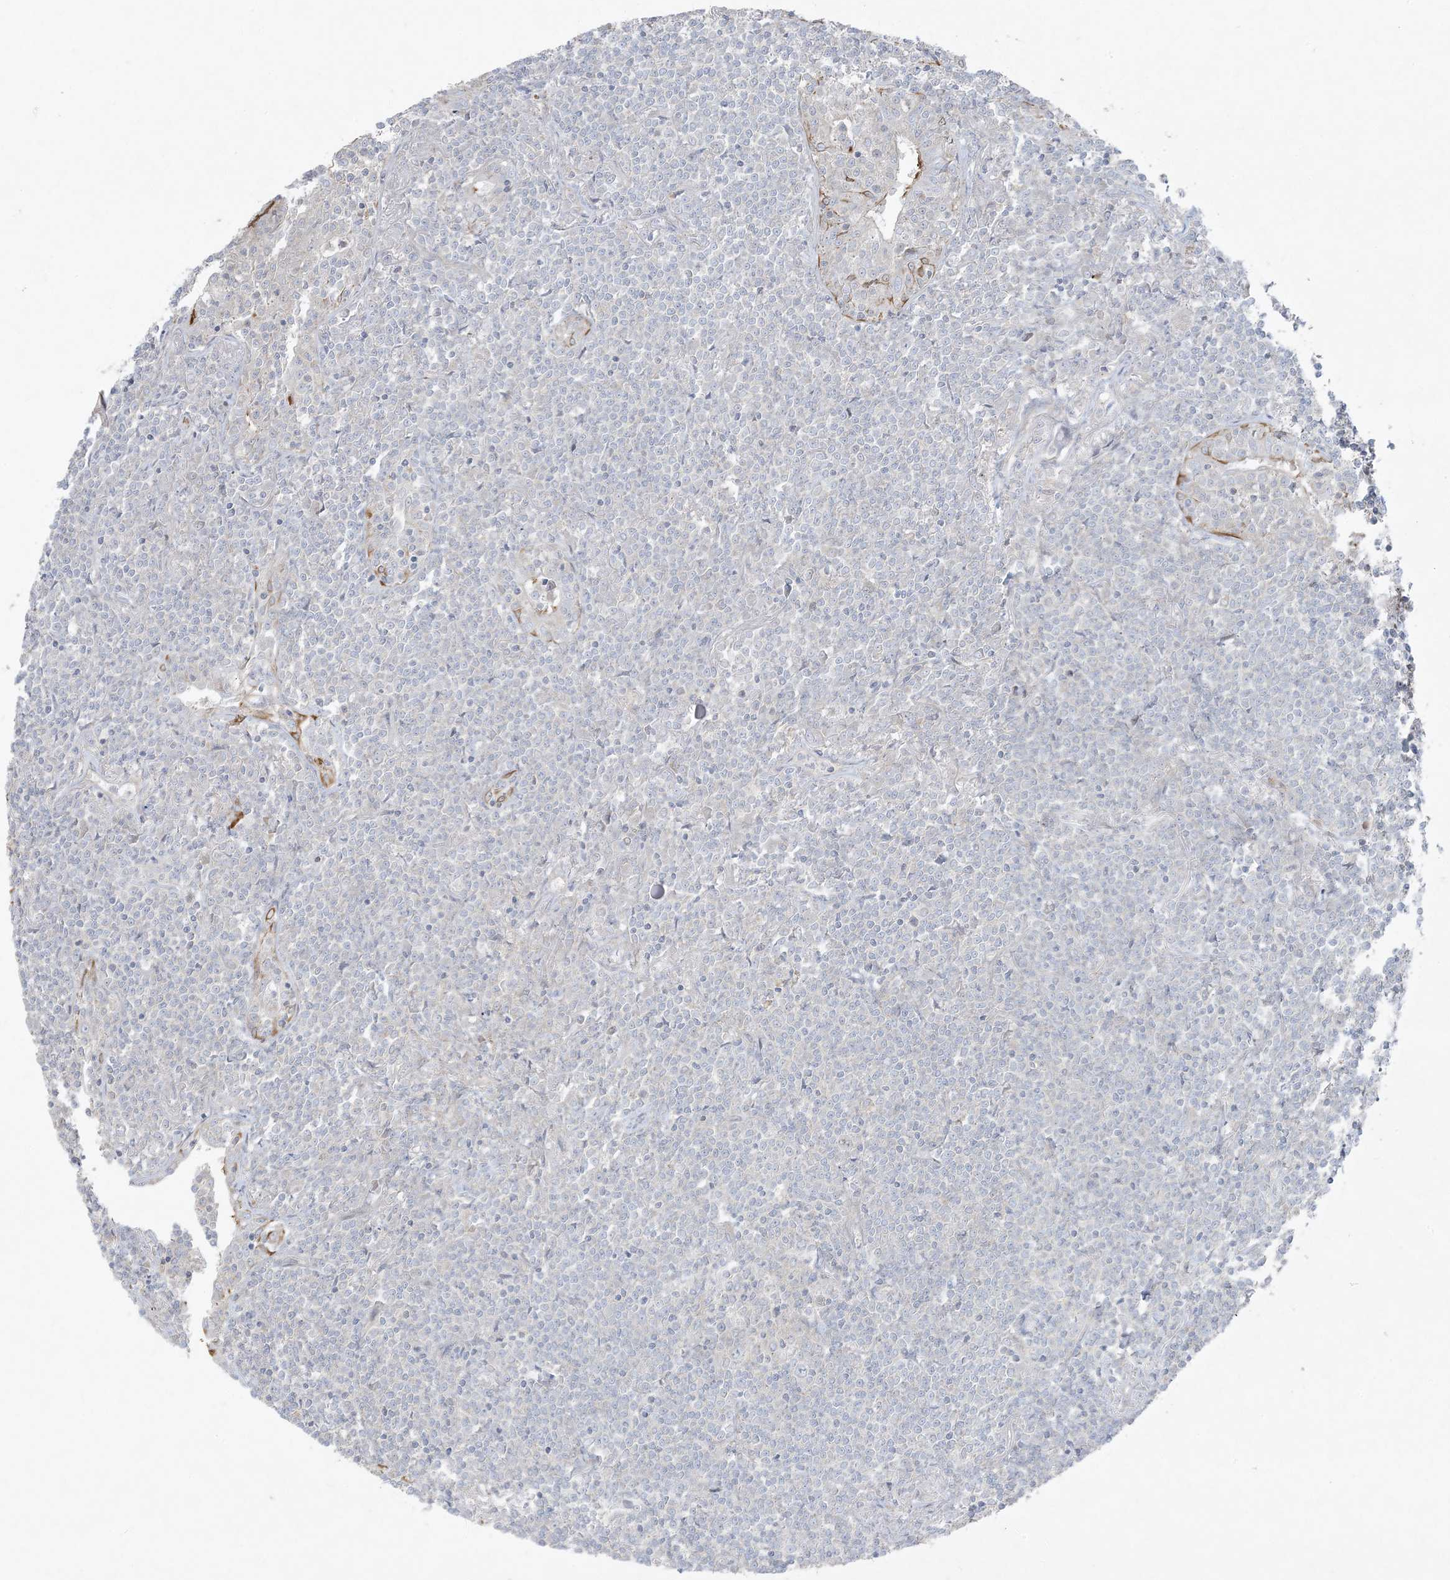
{"staining": {"intensity": "negative", "quantity": "none", "location": "none"}, "tissue": "lymphoma", "cell_type": "Tumor cells", "image_type": "cancer", "snomed": [{"axis": "morphology", "description": "Malignant lymphoma, non-Hodgkin's type, Low grade"}, {"axis": "topography", "description": "Lung"}], "caption": "DAB (3,3'-diaminobenzidine) immunohistochemical staining of human lymphoma shows no significant staining in tumor cells.", "gene": "PIK3R4", "patient": {"sex": "female", "age": 71}}